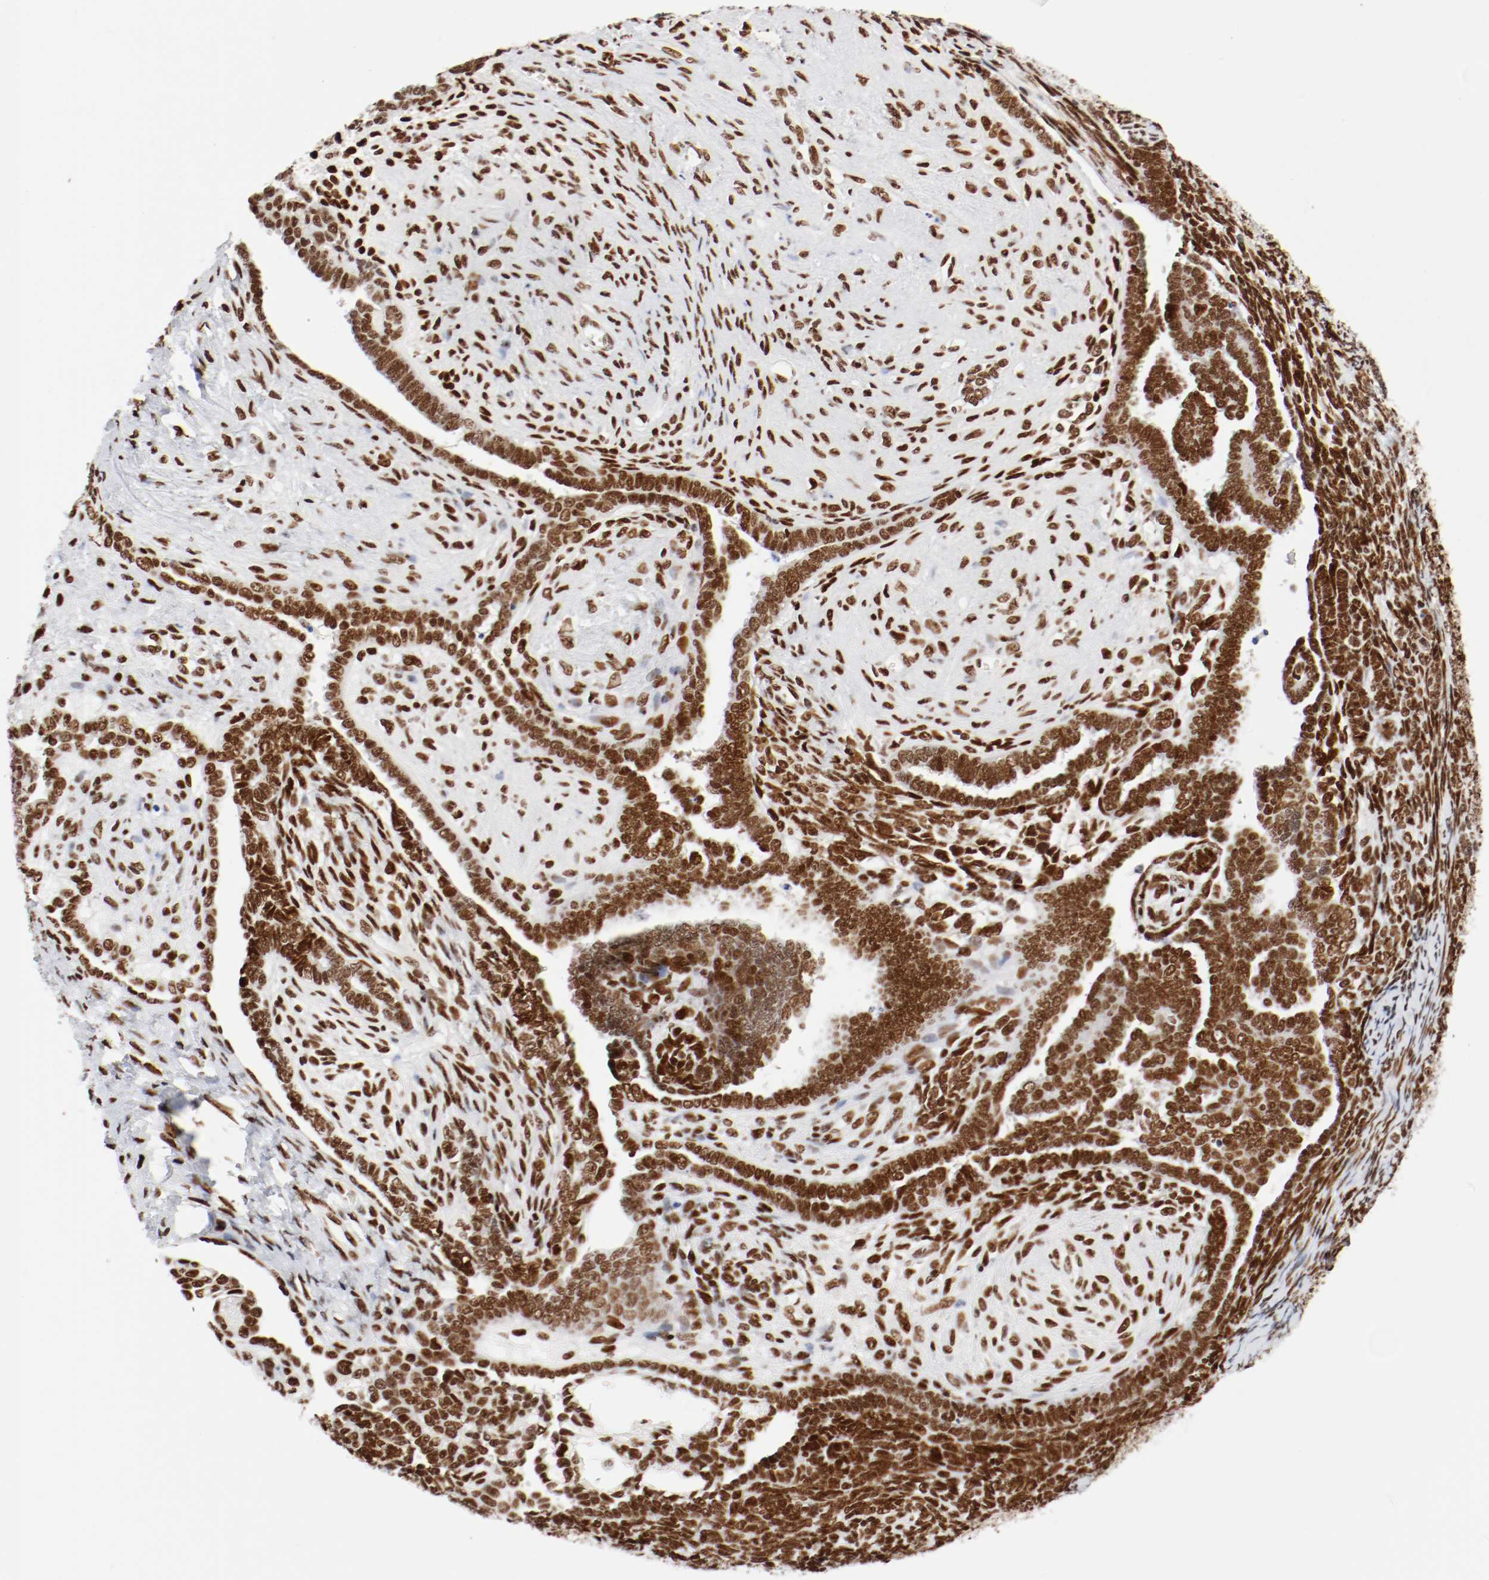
{"staining": {"intensity": "strong", "quantity": ">75%", "location": "nuclear"}, "tissue": "endometrial cancer", "cell_type": "Tumor cells", "image_type": "cancer", "snomed": [{"axis": "morphology", "description": "Neoplasm, malignant, NOS"}, {"axis": "topography", "description": "Endometrium"}], "caption": "Immunohistochemistry image of neoplastic tissue: endometrial cancer (neoplasm (malignant)) stained using IHC shows high levels of strong protein expression localized specifically in the nuclear of tumor cells, appearing as a nuclear brown color.", "gene": "CTBP1", "patient": {"sex": "female", "age": 74}}